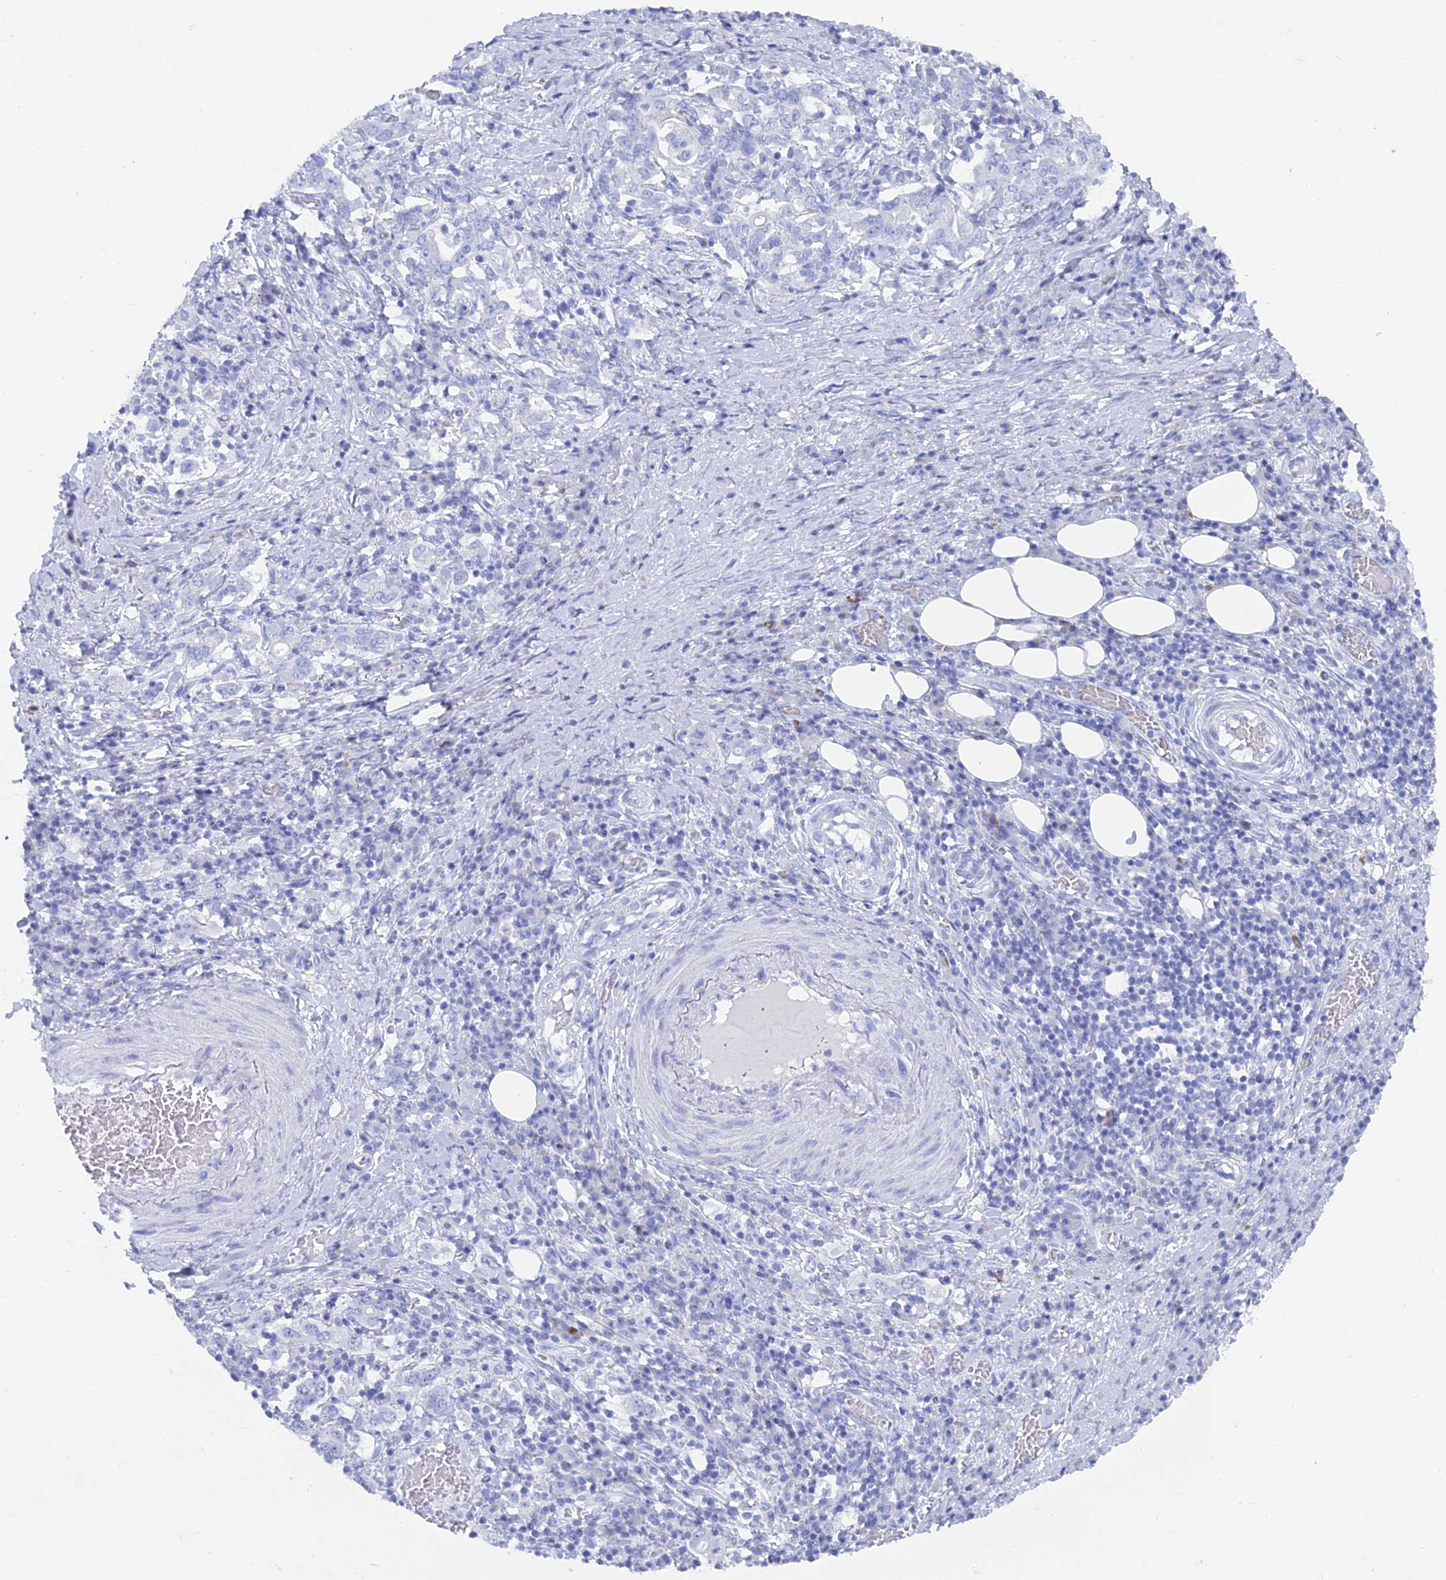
{"staining": {"intensity": "negative", "quantity": "none", "location": "none"}, "tissue": "stomach cancer", "cell_type": "Tumor cells", "image_type": "cancer", "snomed": [{"axis": "morphology", "description": "Adenocarcinoma, NOS"}, {"axis": "topography", "description": "Stomach, upper"}, {"axis": "topography", "description": "Stomach"}], "caption": "Immunohistochemistry (IHC) image of adenocarcinoma (stomach) stained for a protein (brown), which displays no staining in tumor cells.", "gene": "ENPP3", "patient": {"sex": "male", "age": 62}}